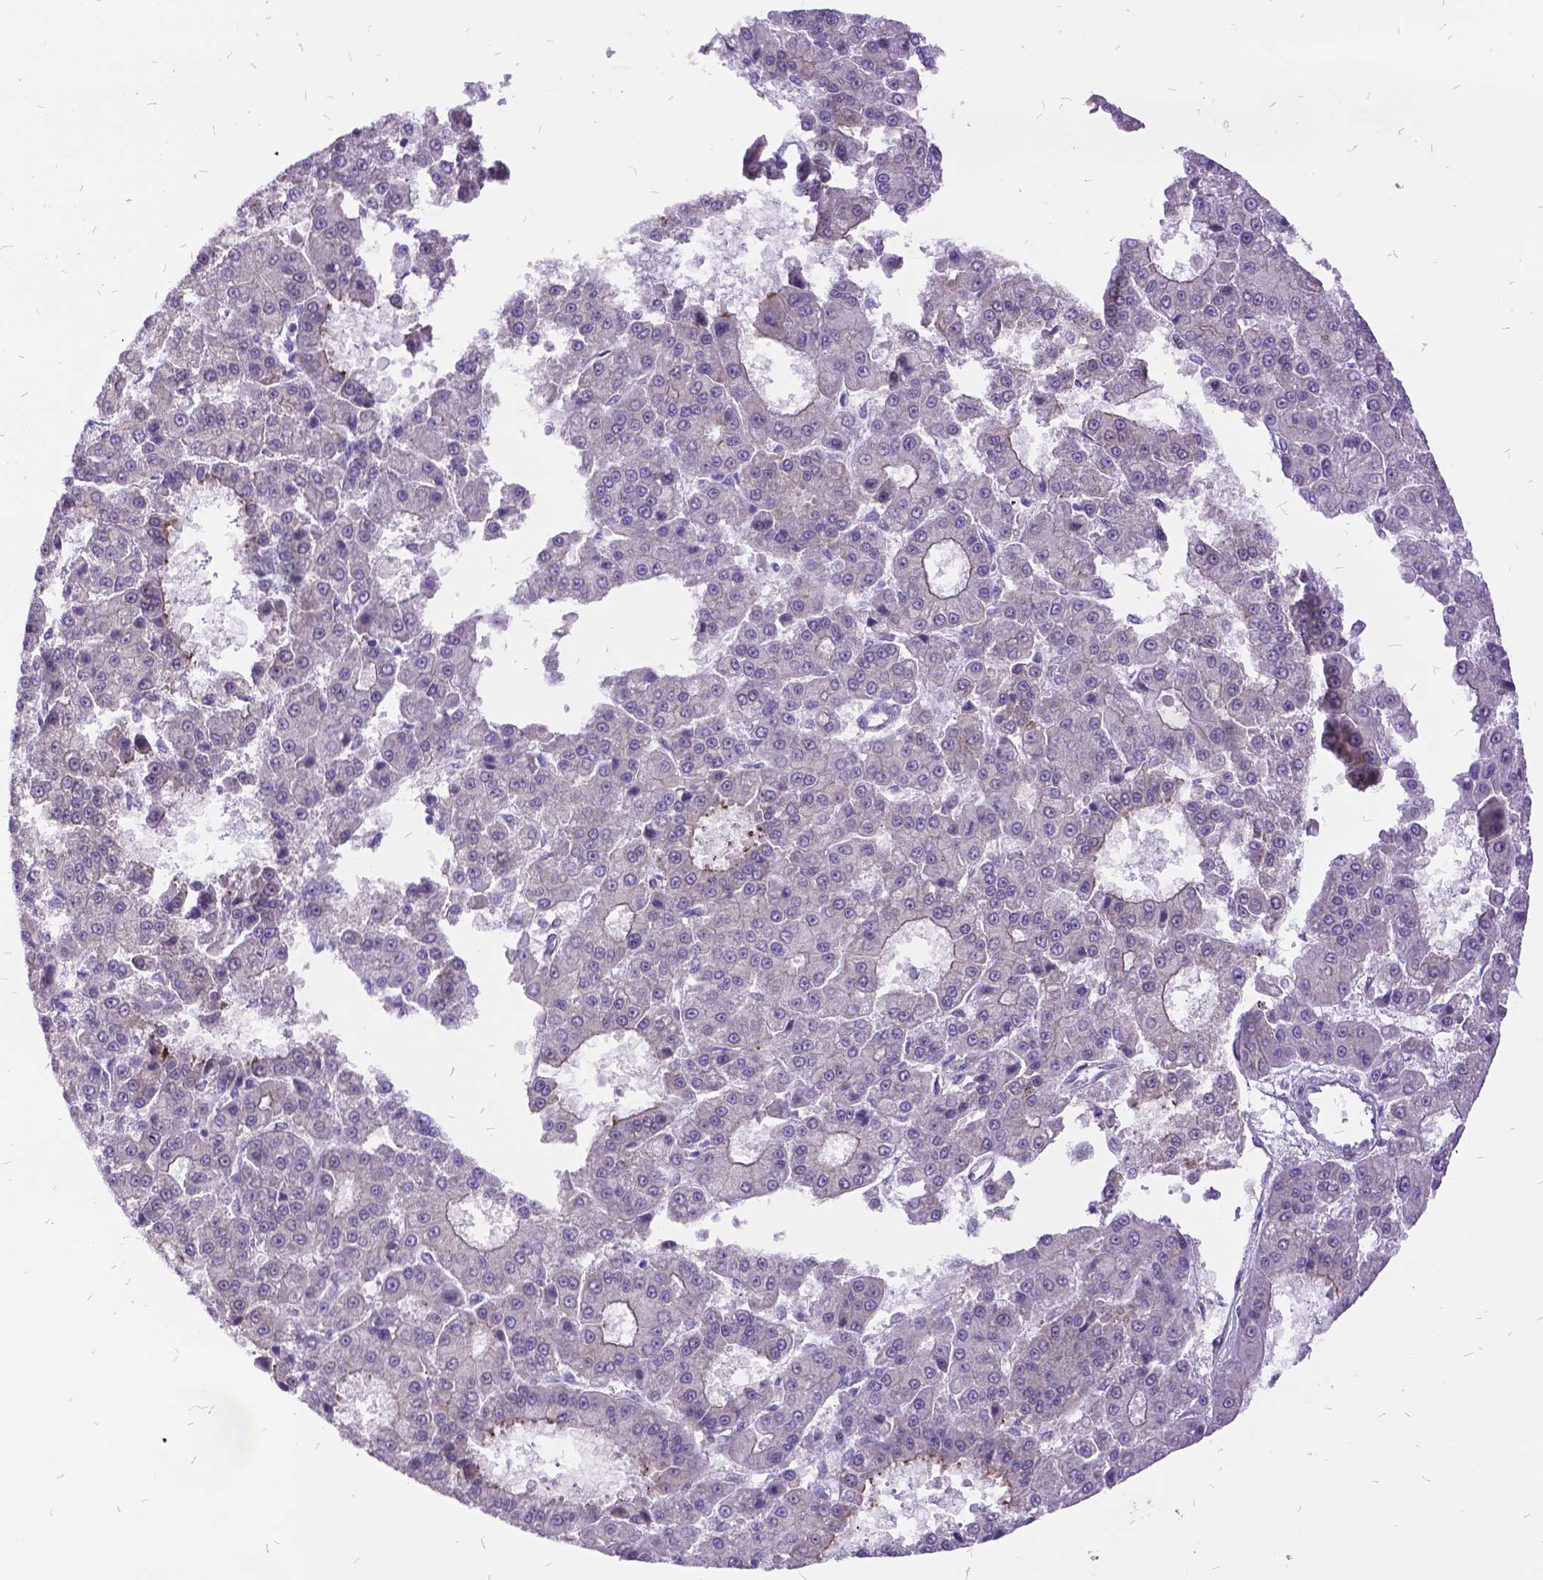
{"staining": {"intensity": "negative", "quantity": "none", "location": "none"}, "tissue": "liver cancer", "cell_type": "Tumor cells", "image_type": "cancer", "snomed": [{"axis": "morphology", "description": "Carcinoma, Hepatocellular, NOS"}, {"axis": "topography", "description": "Liver"}], "caption": "Immunohistochemical staining of liver cancer displays no significant expression in tumor cells.", "gene": "GRB7", "patient": {"sex": "male", "age": 70}}